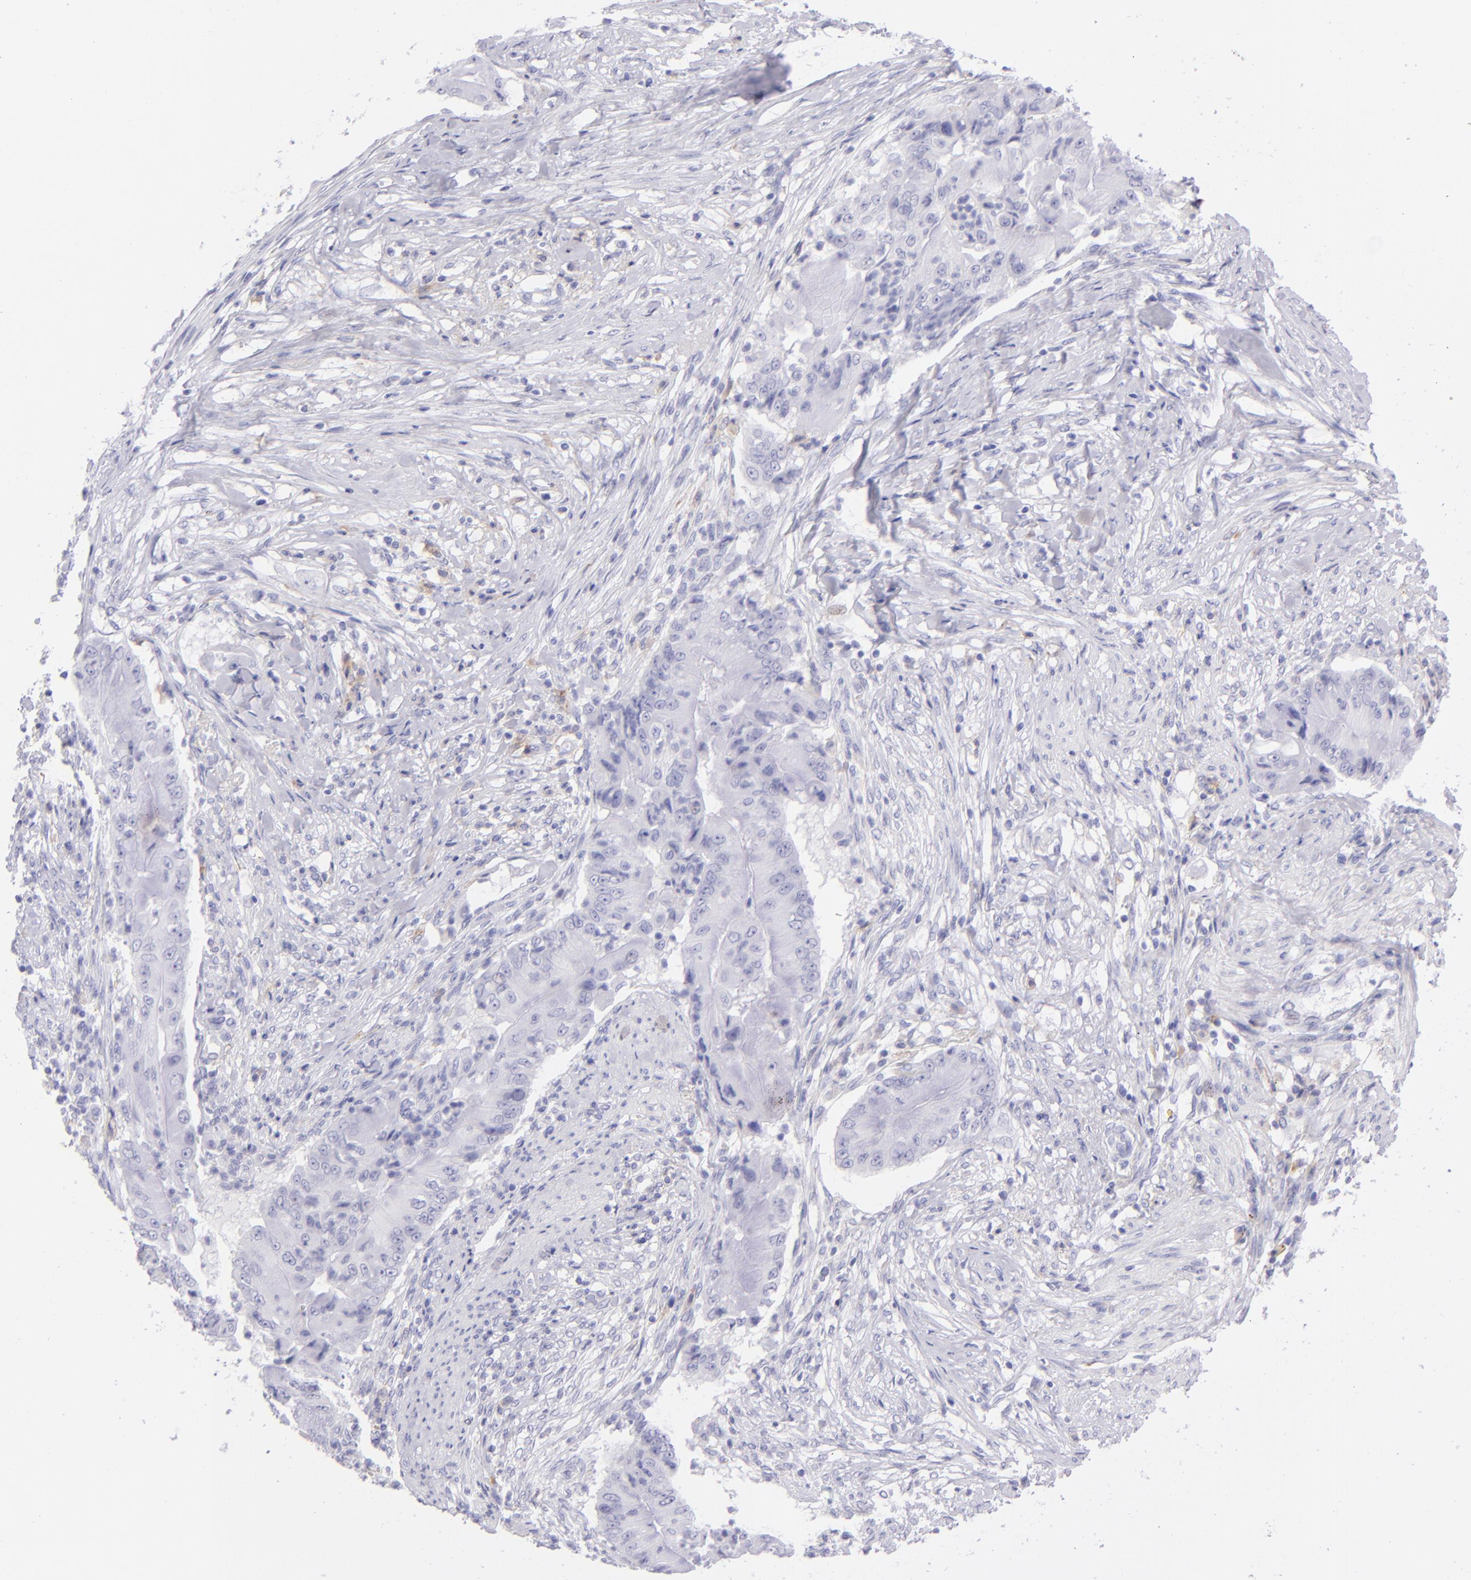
{"staining": {"intensity": "negative", "quantity": "none", "location": "none"}, "tissue": "pancreatic cancer", "cell_type": "Tumor cells", "image_type": "cancer", "snomed": [{"axis": "morphology", "description": "Adenocarcinoma, NOS"}, {"axis": "topography", "description": "Pancreas"}], "caption": "An IHC image of pancreatic adenocarcinoma is shown. There is no staining in tumor cells of pancreatic adenocarcinoma. (Stains: DAB immunohistochemistry (IHC) with hematoxylin counter stain, Microscopy: brightfield microscopy at high magnification).", "gene": "CD72", "patient": {"sex": "male", "age": 62}}